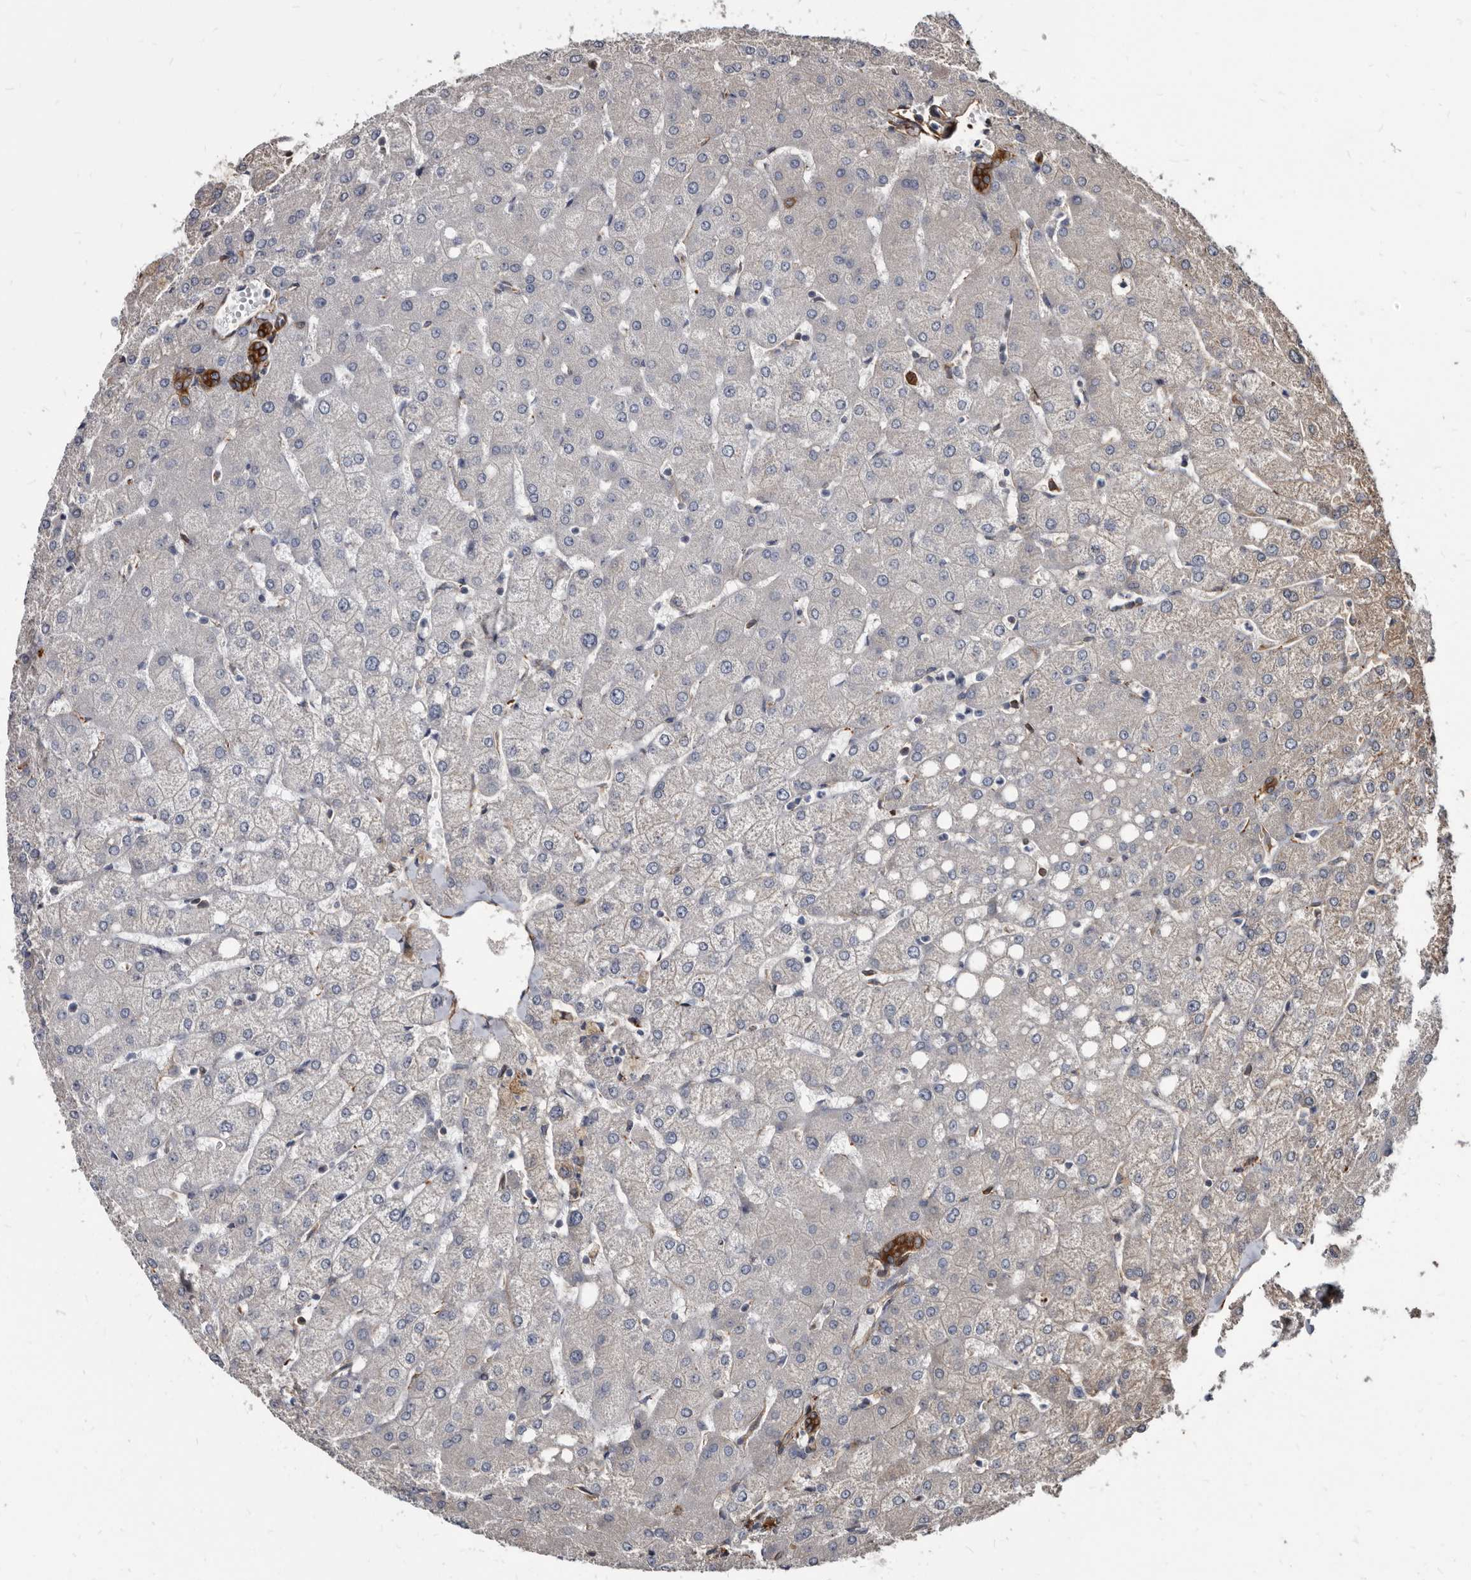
{"staining": {"intensity": "strong", "quantity": ">75%", "location": "cytoplasmic/membranous"}, "tissue": "liver", "cell_type": "Cholangiocytes", "image_type": "normal", "snomed": [{"axis": "morphology", "description": "Normal tissue, NOS"}, {"axis": "topography", "description": "Liver"}], "caption": "A brown stain highlights strong cytoplasmic/membranous positivity of a protein in cholangiocytes of benign human liver.", "gene": "KCTD20", "patient": {"sex": "female", "age": 54}}